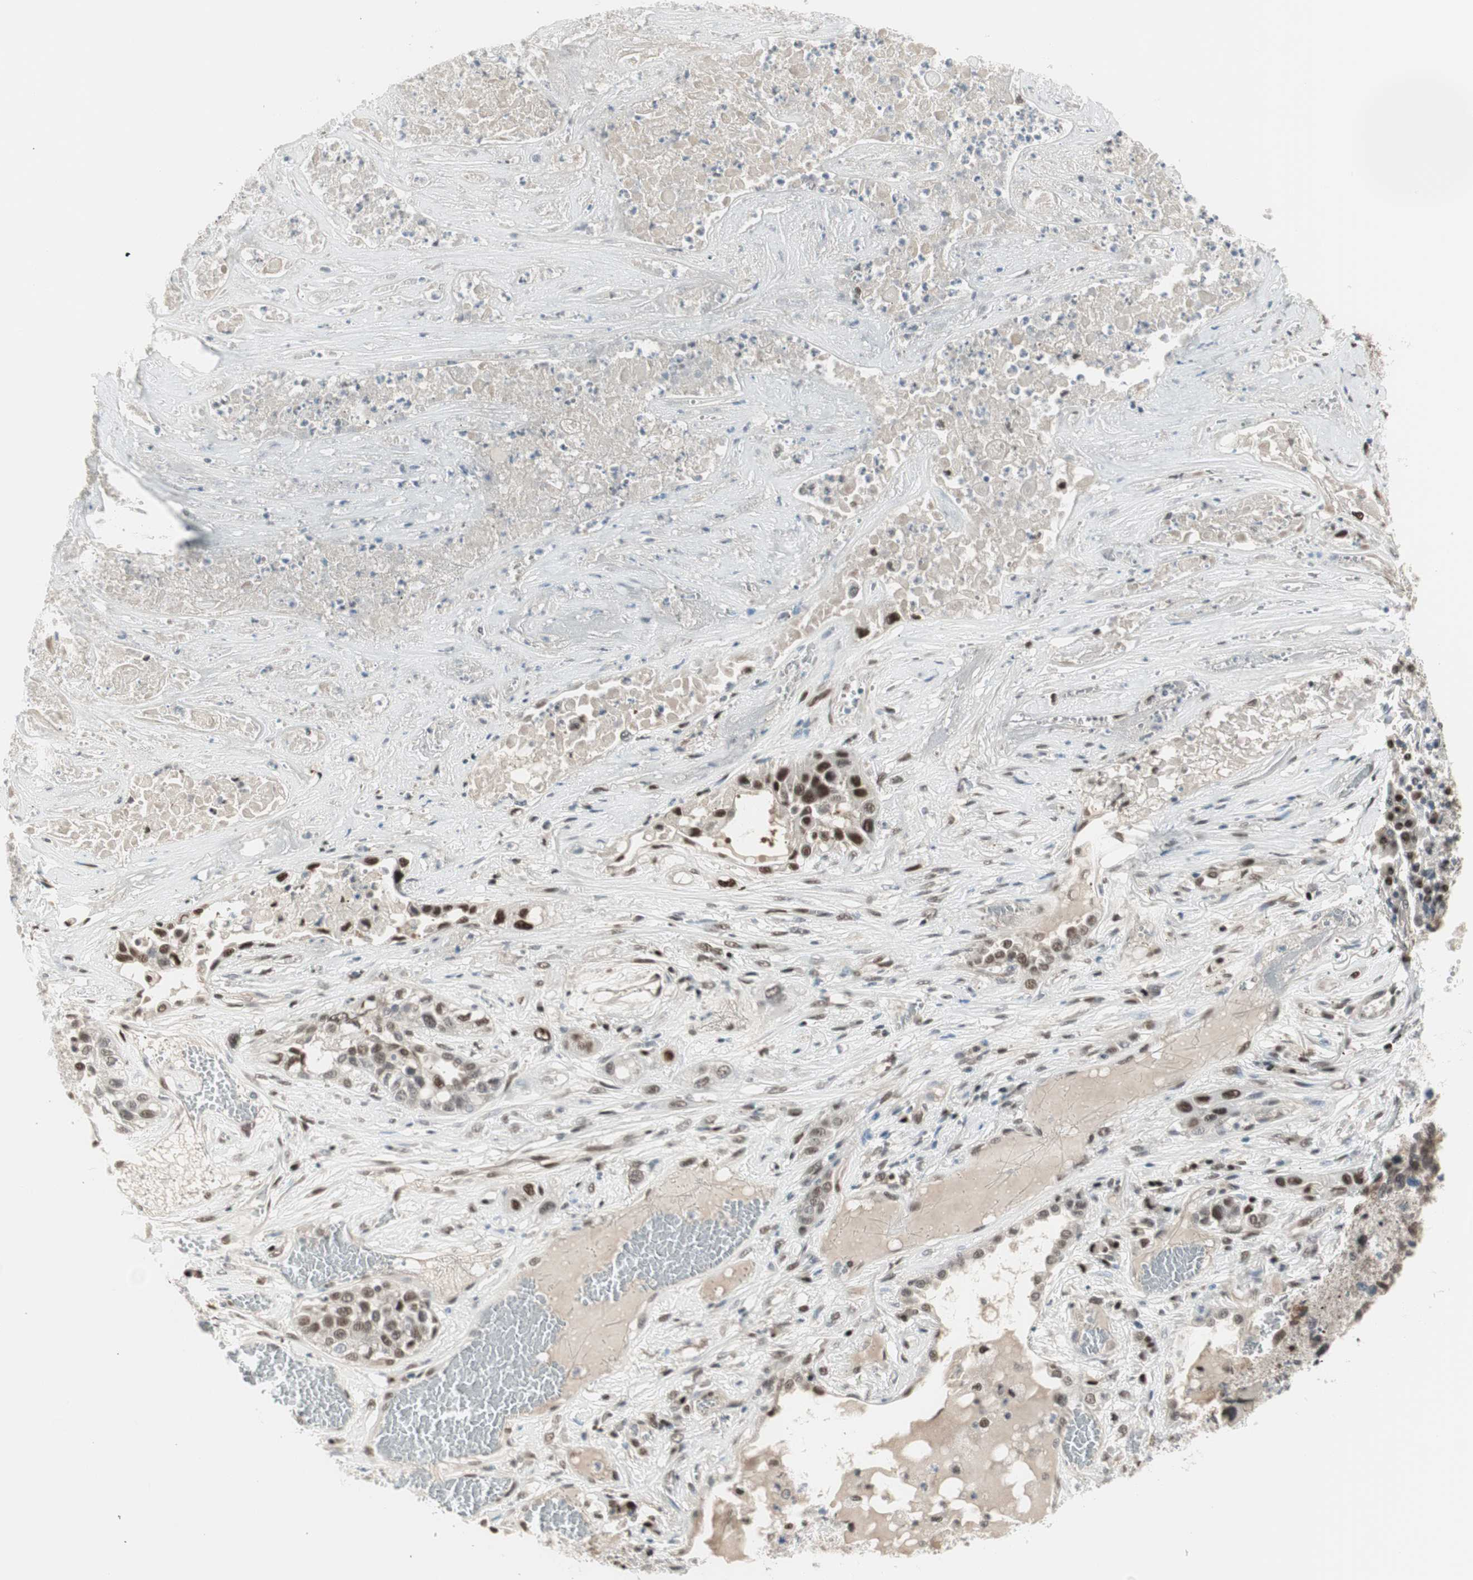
{"staining": {"intensity": "strong", "quantity": ">75%", "location": "nuclear"}, "tissue": "lung cancer", "cell_type": "Tumor cells", "image_type": "cancer", "snomed": [{"axis": "morphology", "description": "Squamous cell carcinoma, NOS"}, {"axis": "topography", "description": "Lung"}], "caption": "Lung cancer stained with DAB (3,3'-diaminobenzidine) immunohistochemistry (IHC) demonstrates high levels of strong nuclear staining in about >75% of tumor cells.", "gene": "LONP2", "patient": {"sex": "male", "age": 71}}